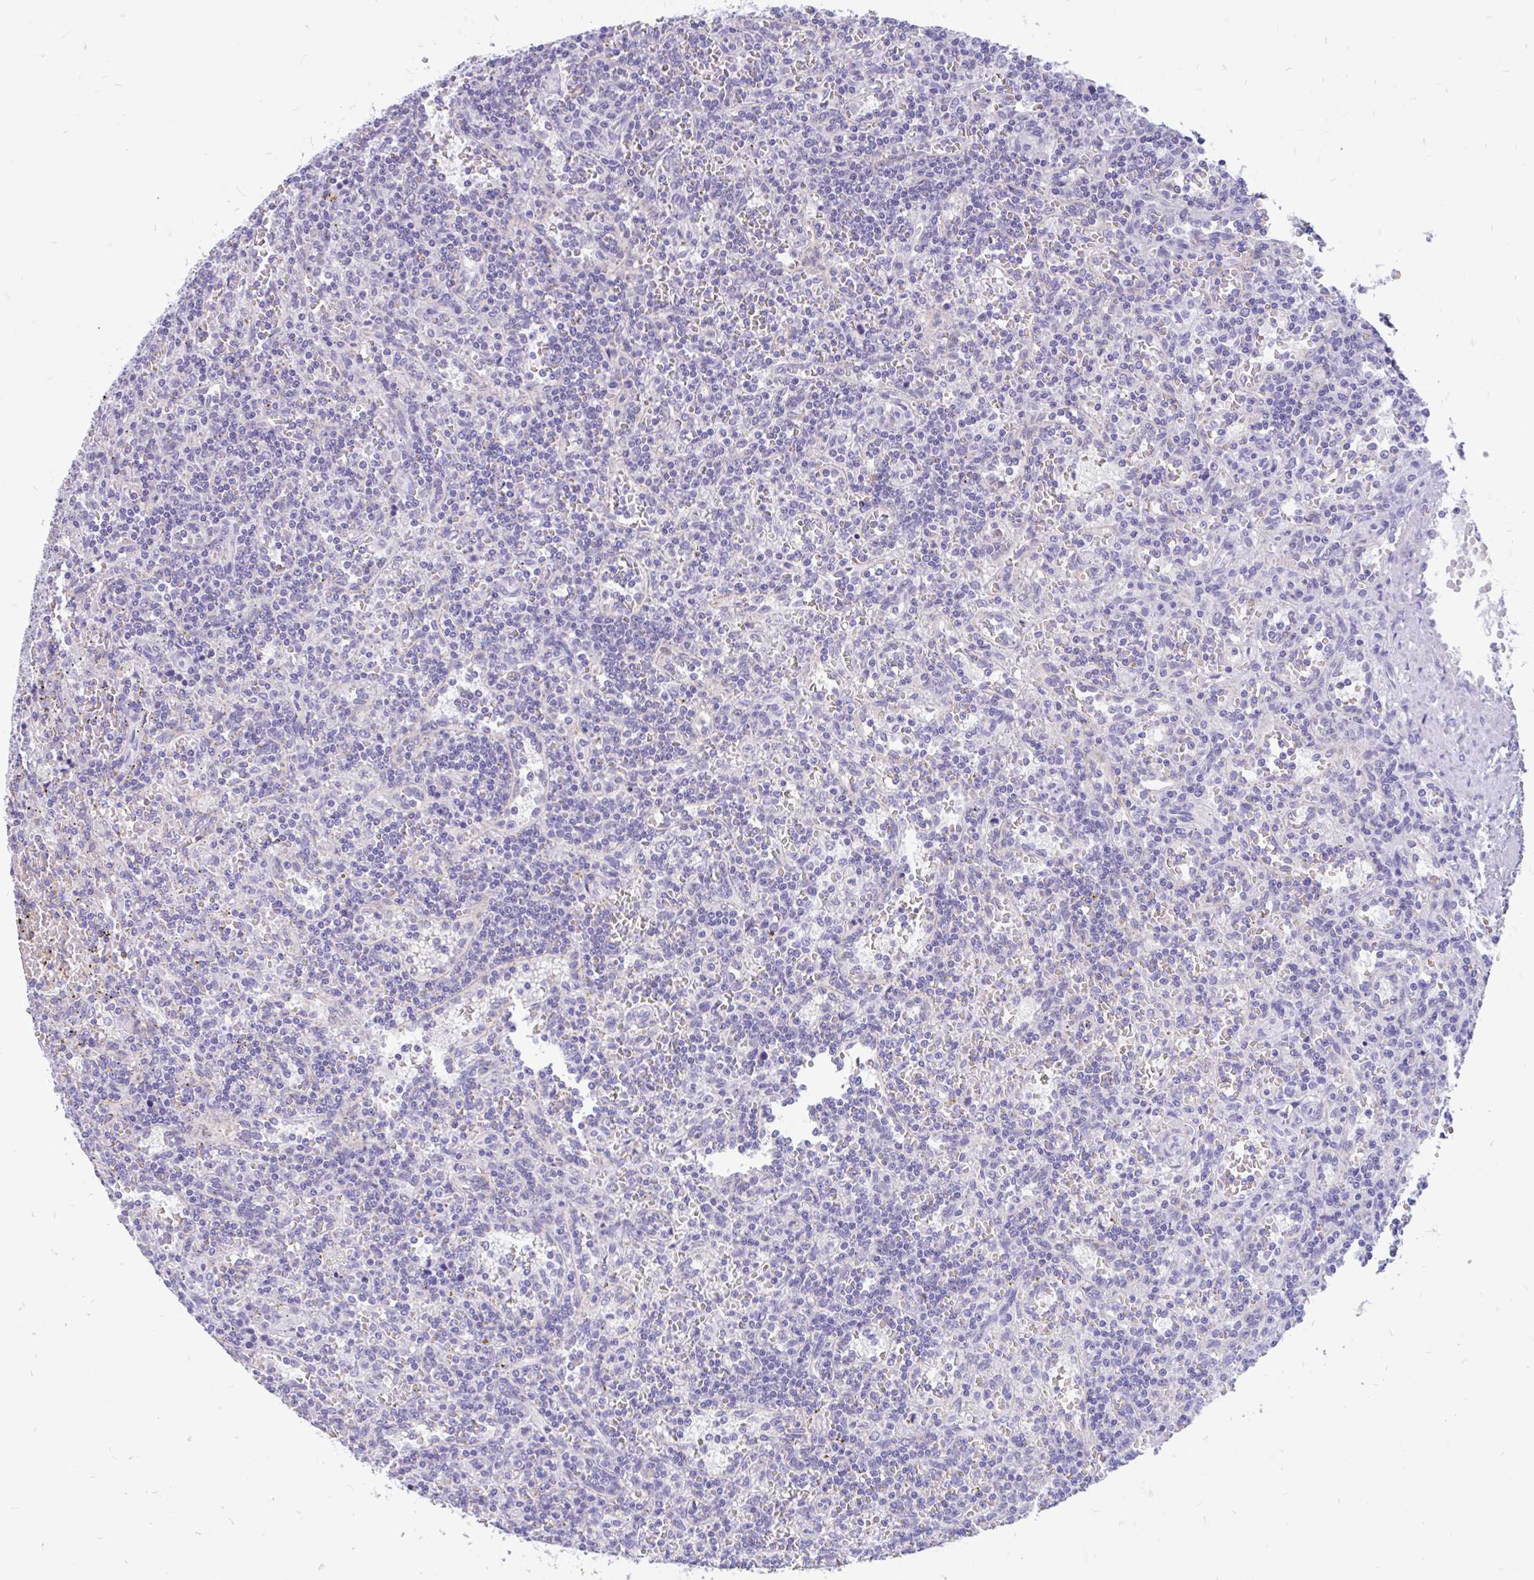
{"staining": {"intensity": "negative", "quantity": "none", "location": "none"}, "tissue": "lymphoma", "cell_type": "Tumor cells", "image_type": "cancer", "snomed": [{"axis": "morphology", "description": "Malignant lymphoma, non-Hodgkin's type, Low grade"}, {"axis": "topography", "description": "Spleen"}], "caption": "Malignant lymphoma, non-Hodgkin's type (low-grade) was stained to show a protein in brown. There is no significant staining in tumor cells.", "gene": "KIAA2013", "patient": {"sex": "male", "age": 73}}